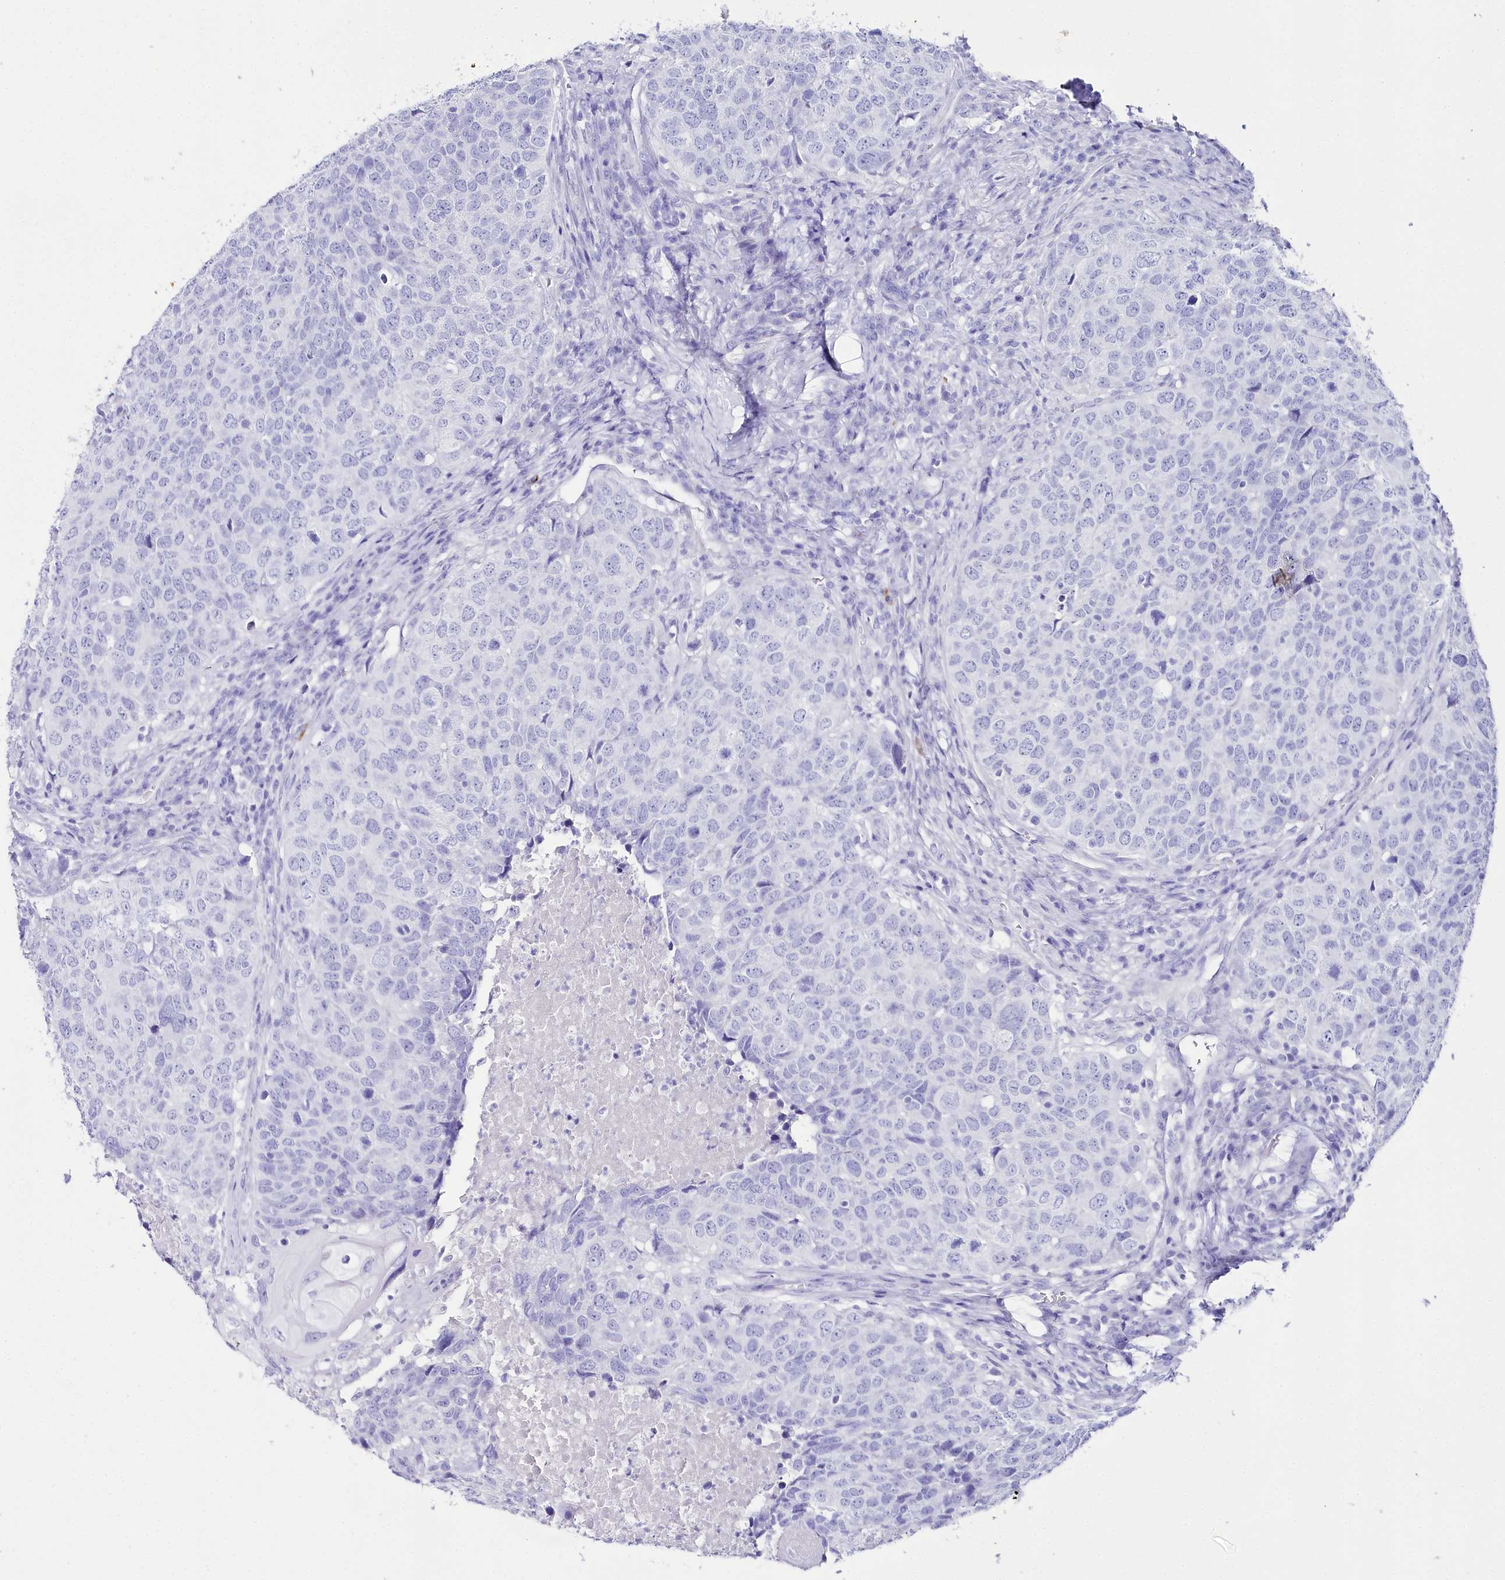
{"staining": {"intensity": "negative", "quantity": "none", "location": "none"}, "tissue": "head and neck cancer", "cell_type": "Tumor cells", "image_type": "cancer", "snomed": [{"axis": "morphology", "description": "Squamous cell carcinoma, NOS"}, {"axis": "topography", "description": "Head-Neck"}], "caption": "This is a photomicrograph of immunohistochemistry staining of head and neck cancer (squamous cell carcinoma), which shows no expression in tumor cells.", "gene": "CSN3", "patient": {"sex": "male", "age": 66}}